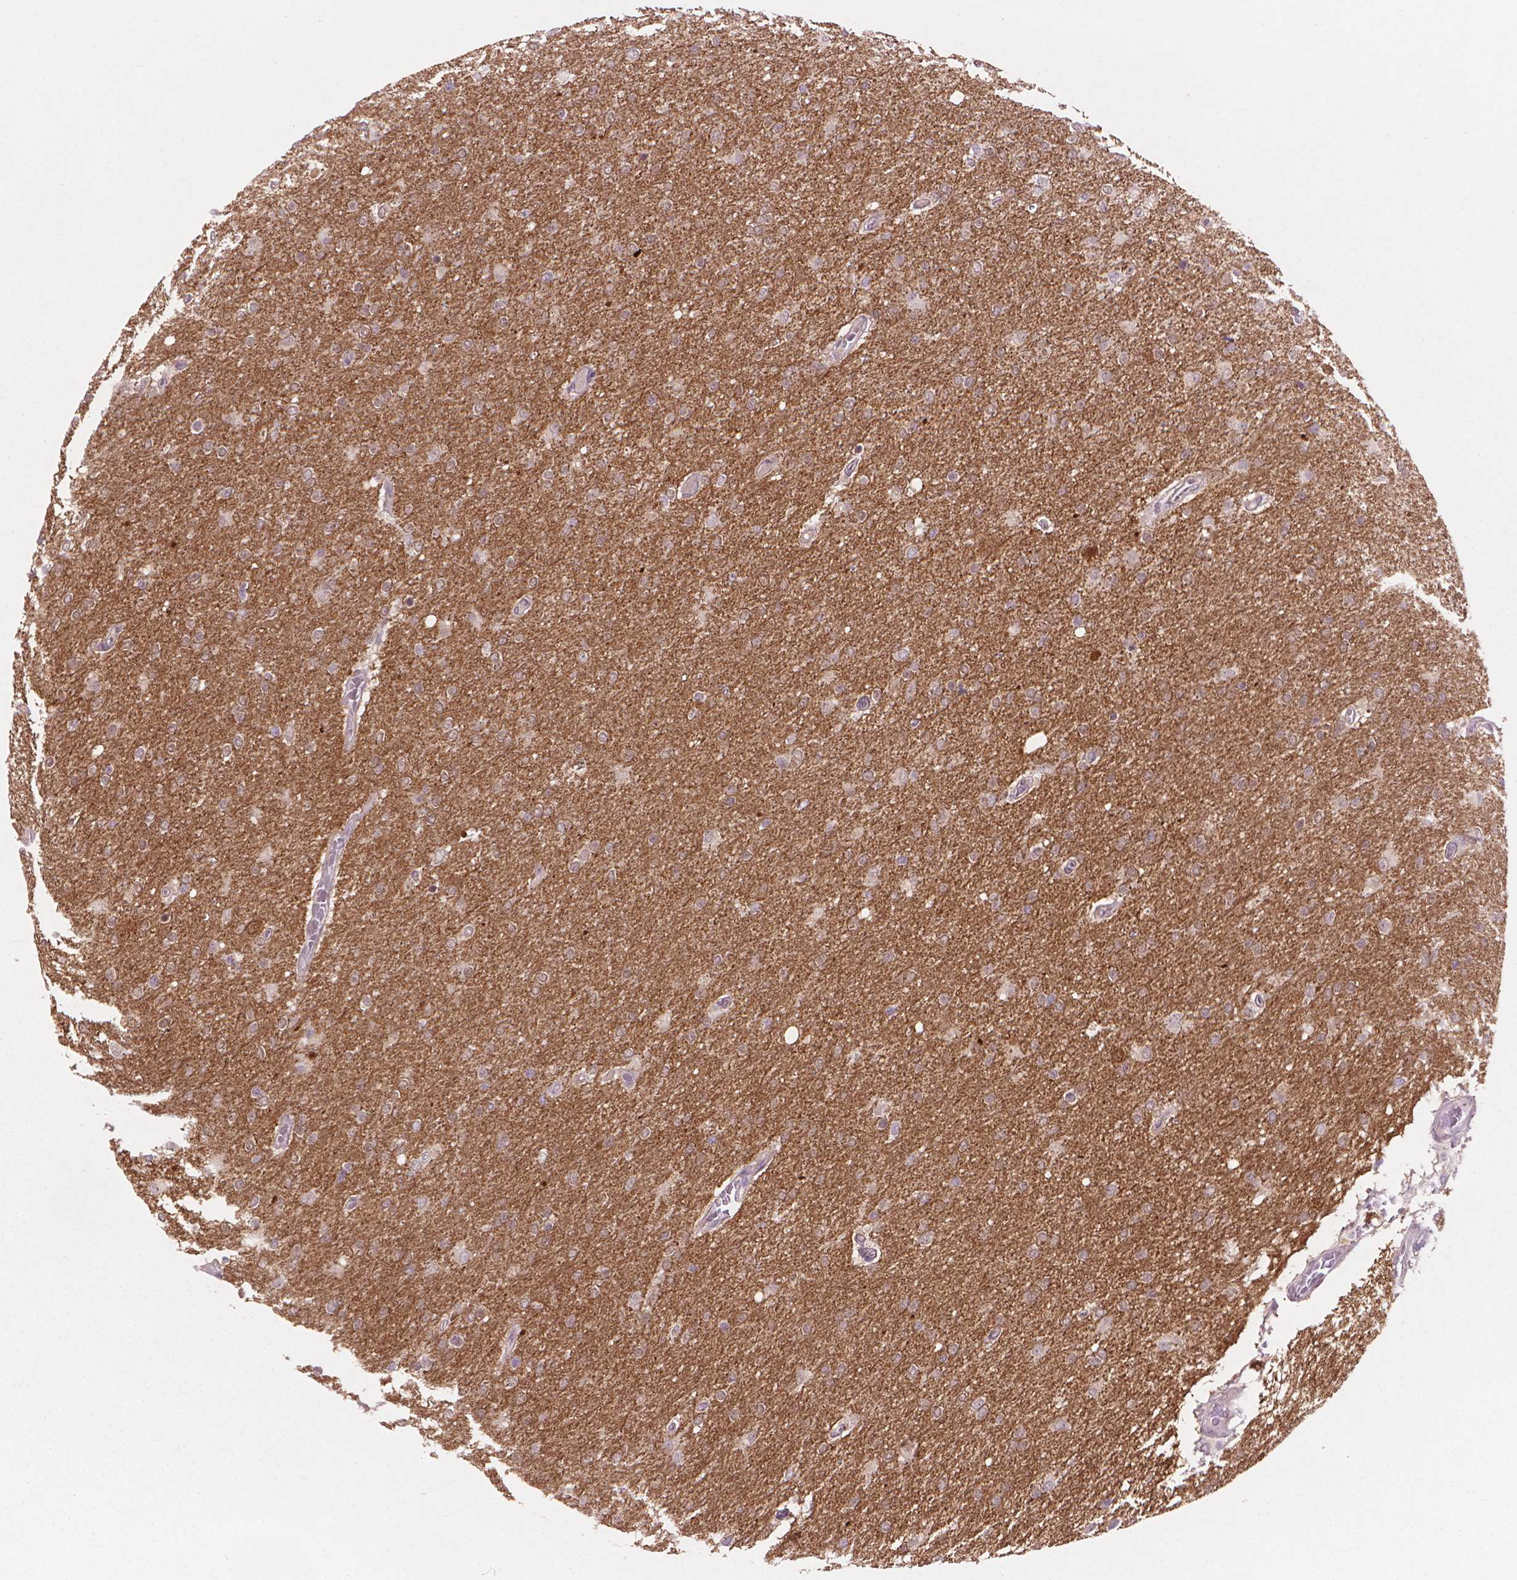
{"staining": {"intensity": "negative", "quantity": "none", "location": "none"}, "tissue": "glioma", "cell_type": "Tumor cells", "image_type": "cancer", "snomed": [{"axis": "morphology", "description": "Glioma, malignant, High grade"}, {"axis": "topography", "description": "Cerebral cortex"}], "caption": "A micrograph of human glioma is negative for staining in tumor cells. Brightfield microscopy of IHC stained with DAB (3,3'-diaminobenzidine) (brown) and hematoxylin (blue), captured at high magnification.", "gene": "ENO2", "patient": {"sex": "male", "age": 70}}